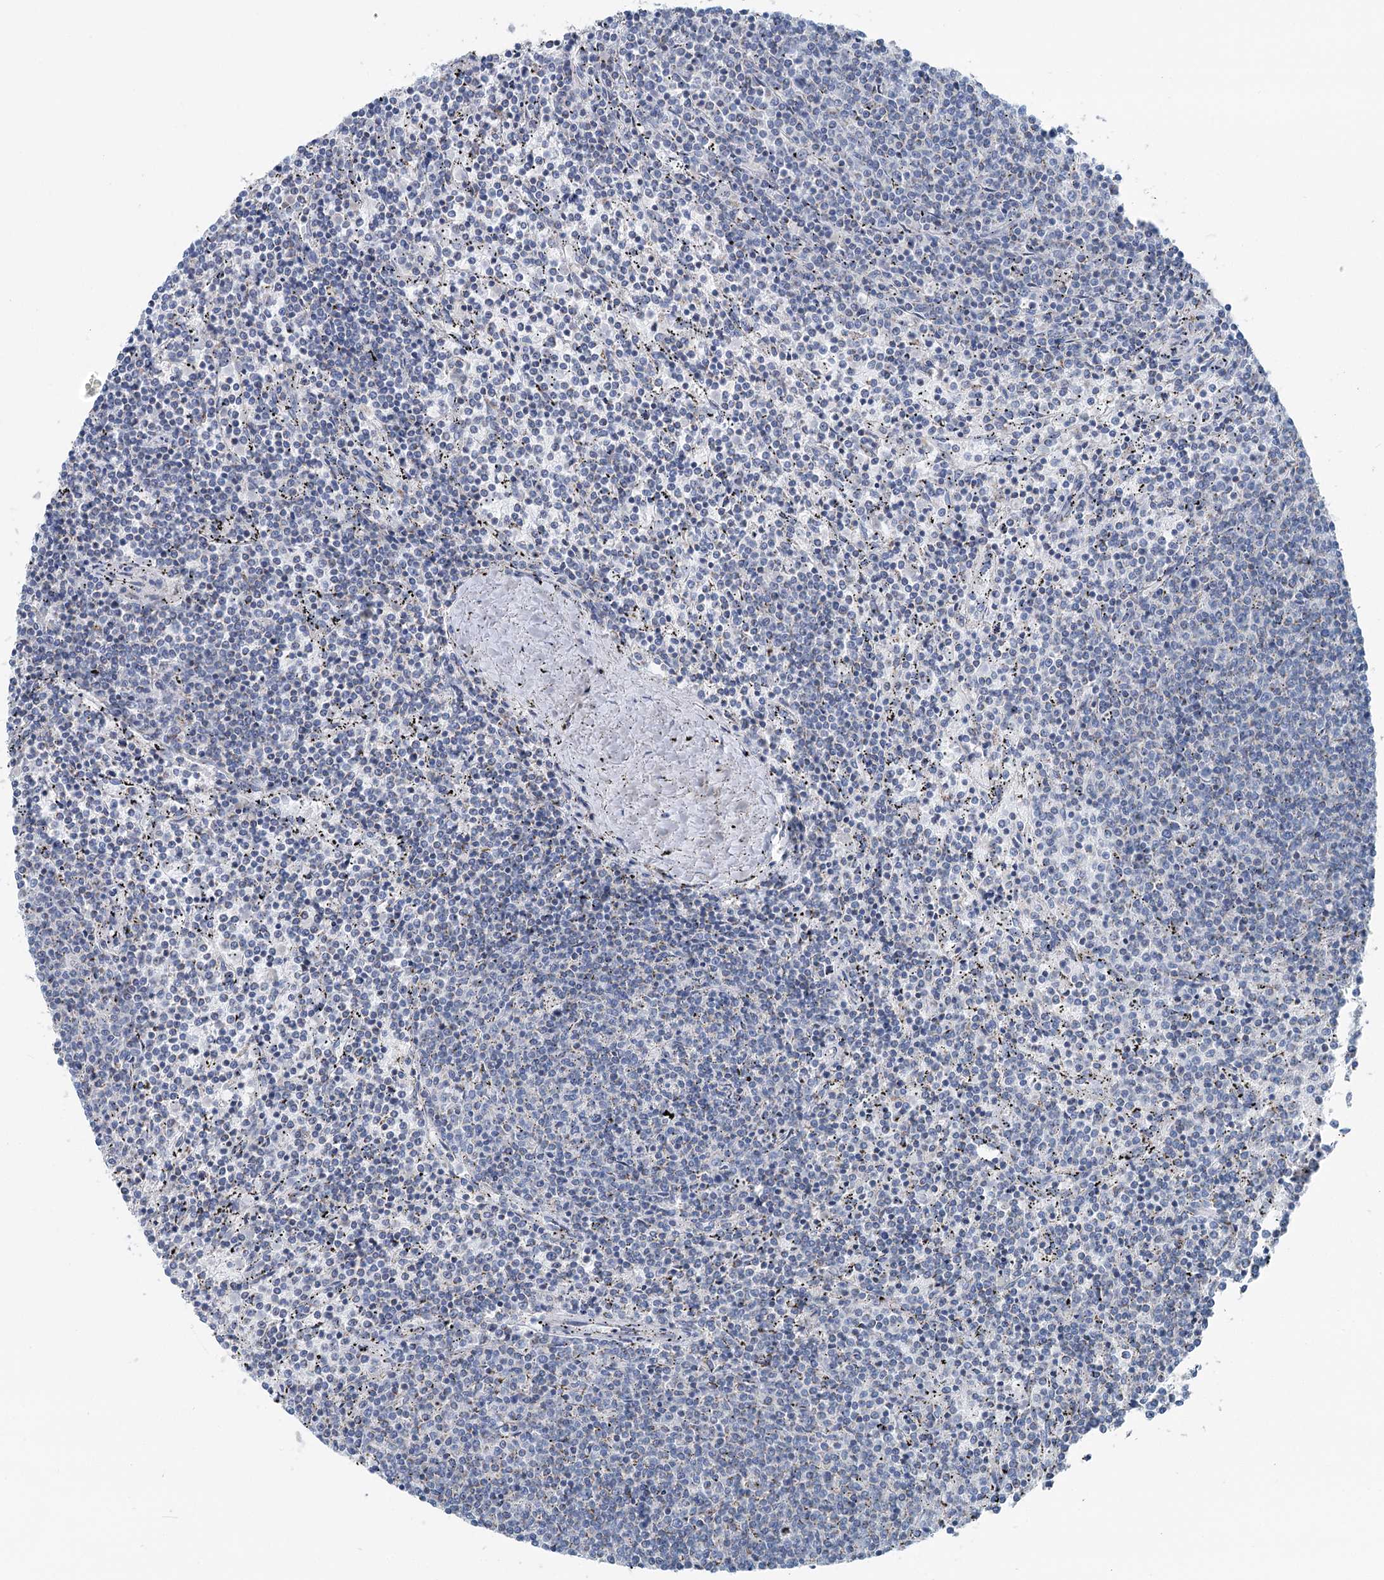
{"staining": {"intensity": "negative", "quantity": "none", "location": "none"}, "tissue": "lymphoma", "cell_type": "Tumor cells", "image_type": "cancer", "snomed": [{"axis": "morphology", "description": "Malignant lymphoma, non-Hodgkin's type, Low grade"}, {"axis": "topography", "description": "Spleen"}], "caption": "Tumor cells are negative for protein expression in human low-grade malignant lymphoma, non-Hodgkin's type.", "gene": "MARK2", "patient": {"sex": "female", "age": 50}}